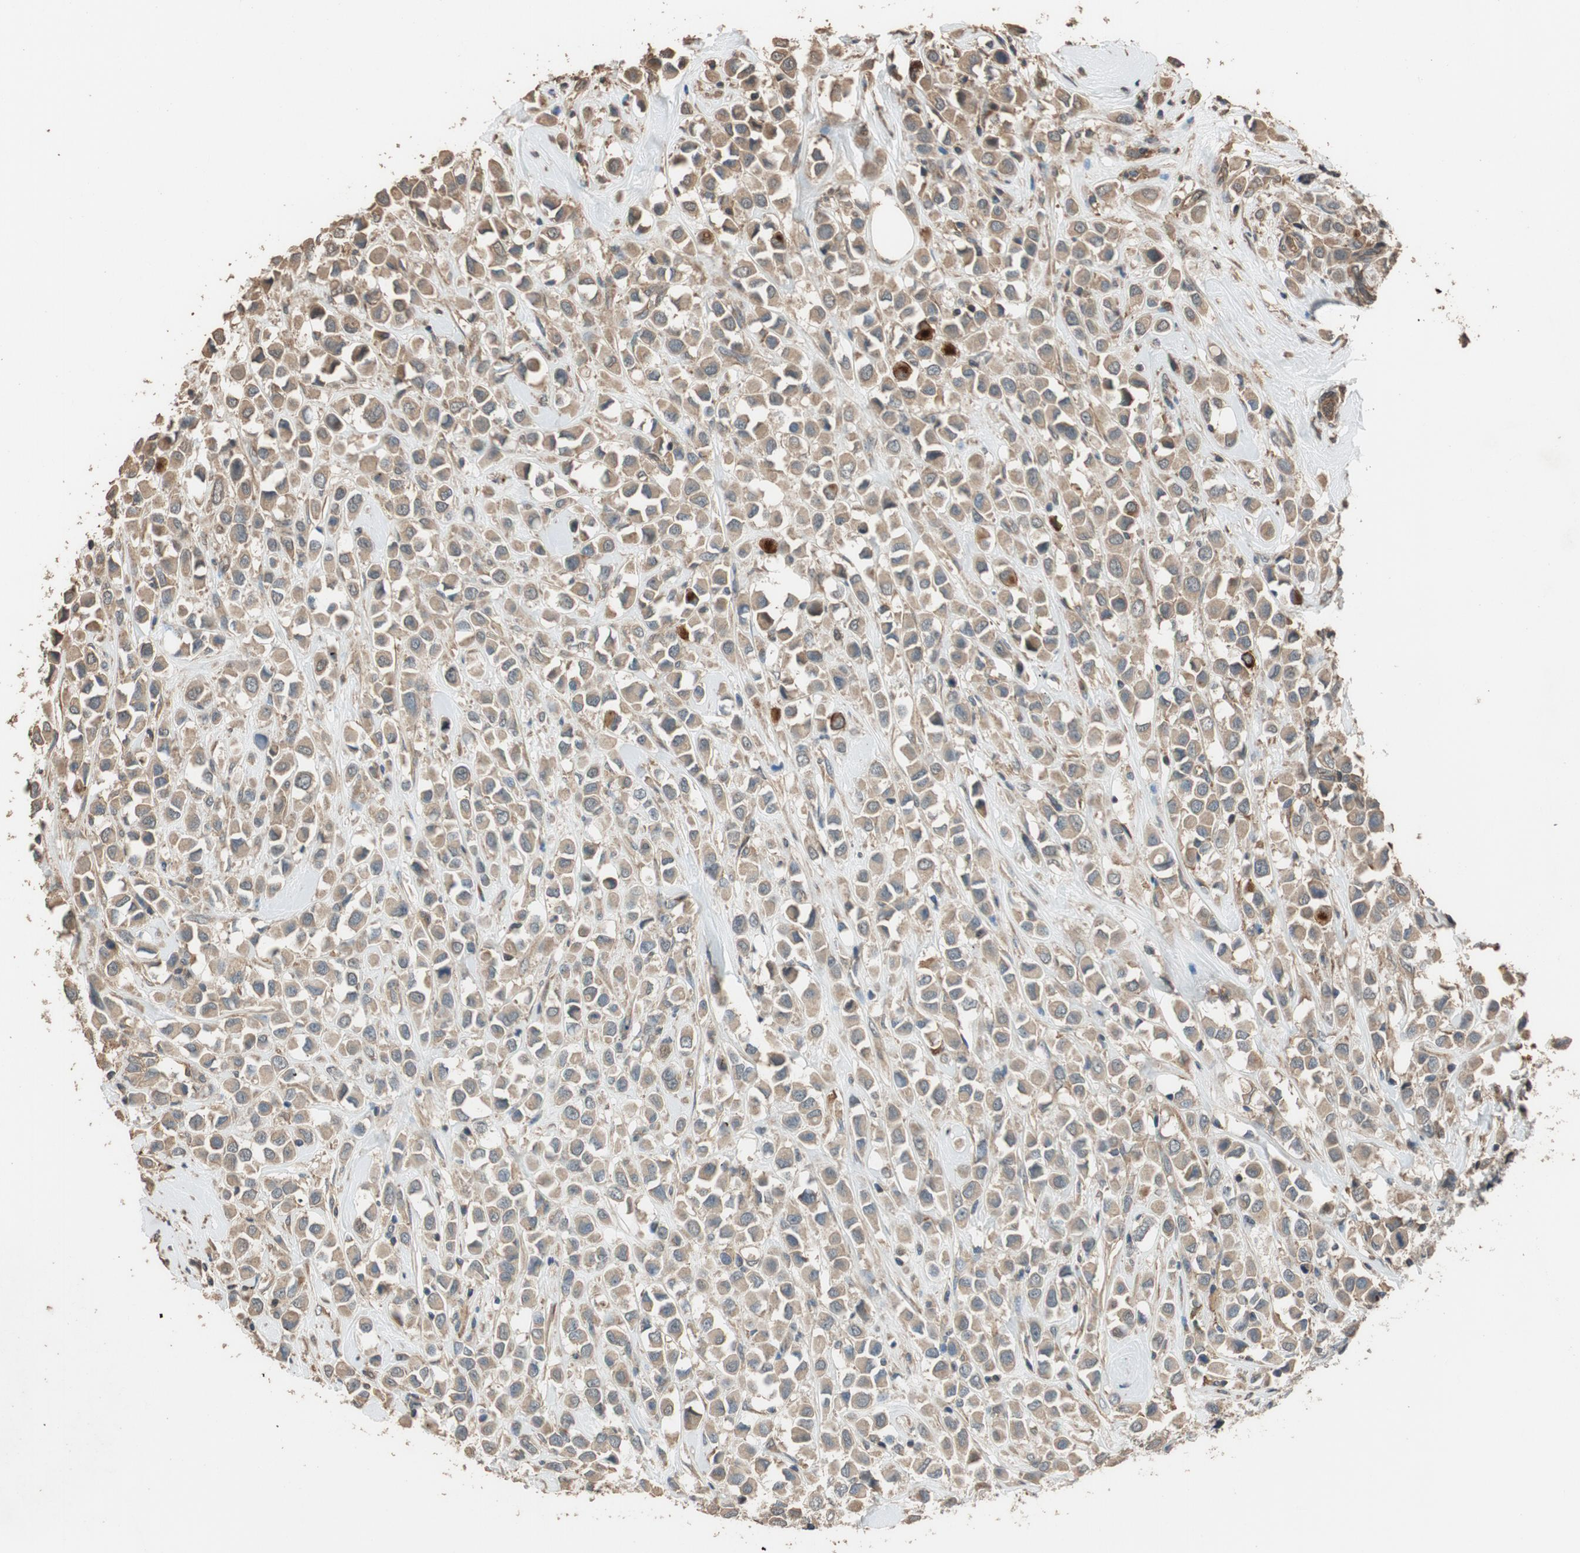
{"staining": {"intensity": "weak", "quantity": ">75%", "location": "cytoplasmic/membranous"}, "tissue": "breast cancer", "cell_type": "Tumor cells", "image_type": "cancer", "snomed": [{"axis": "morphology", "description": "Duct carcinoma"}, {"axis": "topography", "description": "Breast"}], "caption": "Breast cancer was stained to show a protein in brown. There is low levels of weak cytoplasmic/membranous positivity in about >75% of tumor cells.", "gene": "MST1R", "patient": {"sex": "female", "age": 61}}